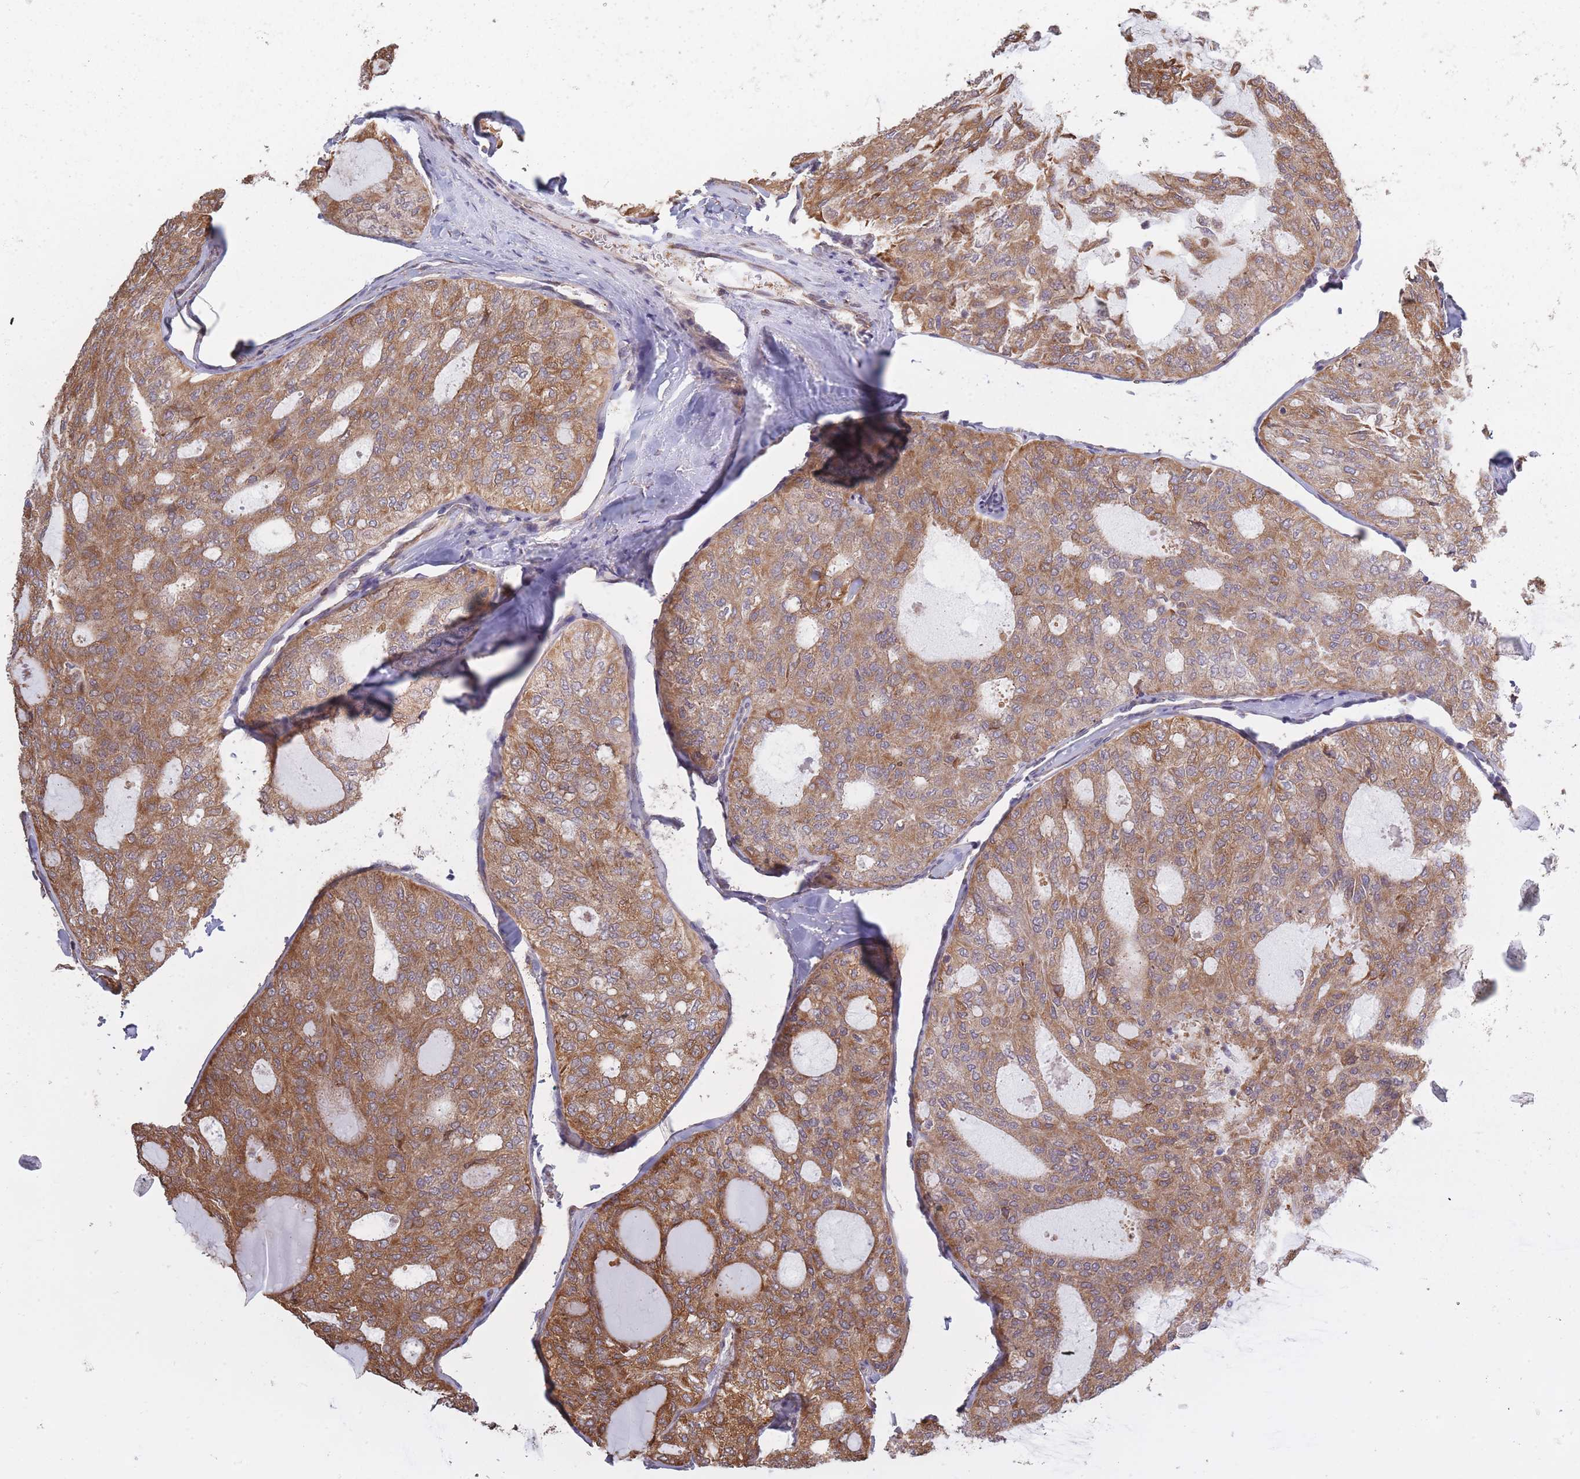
{"staining": {"intensity": "moderate", "quantity": ">75%", "location": "cytoplasmic/membranous"}, "tissue": "thyroid cancer", "cell_type": "Tumor cells", "image_type": "cancer", "snomed": [{"axis": "morphology", "description": "Follicular adenoma carcinoma, NOS"}, {"axis": "topography", "description": "Thyroid gland"}], "caption": "Immunohistochemical staining of thyroid cancer exhibits medium levels of moderate cytoplasmic/membranous staining in about >75% of tumor cells.", "gene": "ARL13B", "patient": {"sex": "male", "age": 75}}